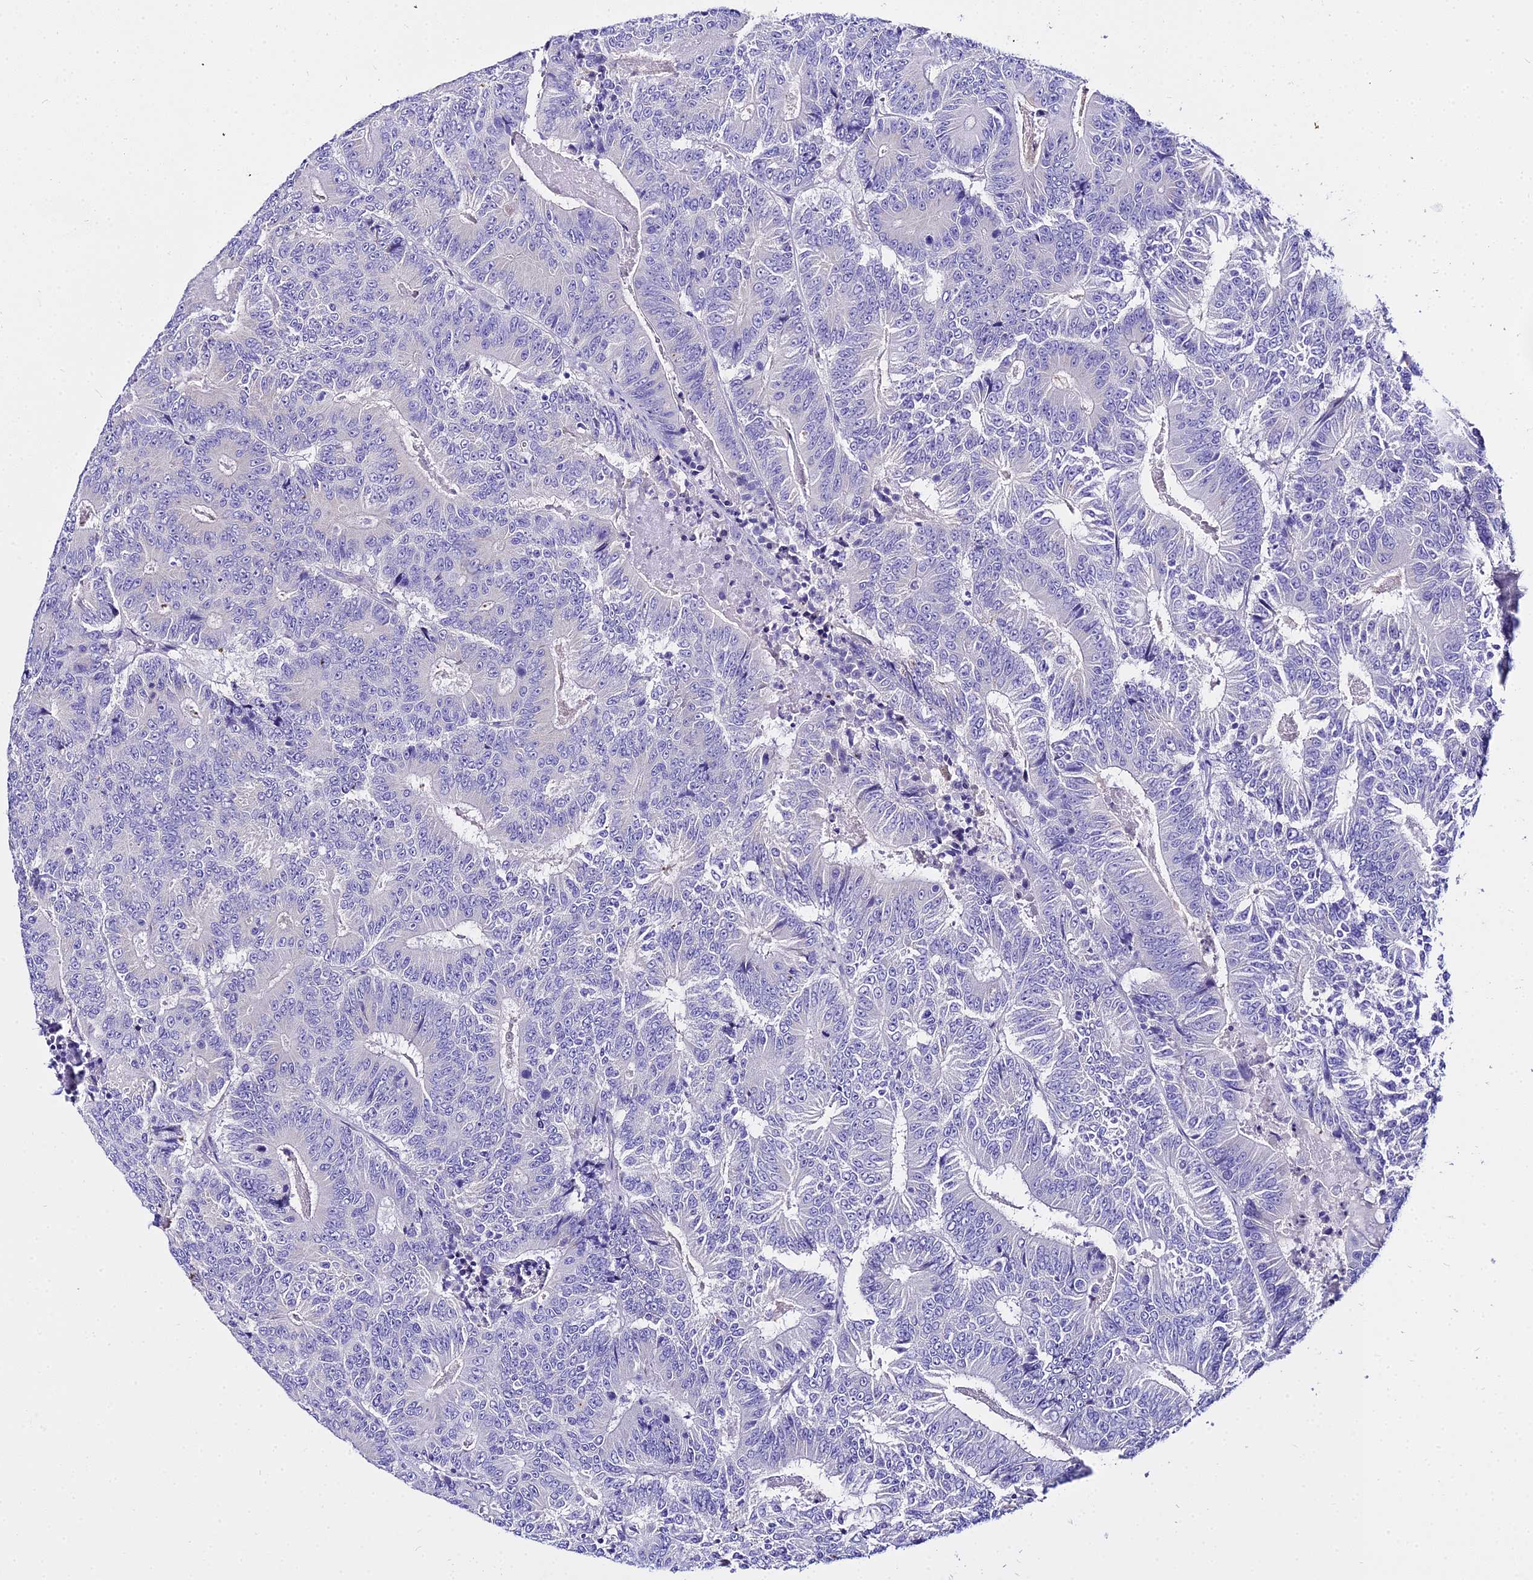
{"staining": {"intensity": "negative", "quantity": "none", "location": "none"}, "tissue": "colorectal cancer", "cell_type": "Tumor cells", "image_type": "cancer", "snomed": [{"axis": "morphology", "description": "Adenocarcinoma, NOS"}, {"axis": "topography", "description": "Colon"}], "caption": "Immunohistochemistry histopathology image of neoplastic tissue: colorectal adenocarcinoma stained with DAB (3,3'-diaminobenzidine) exhibits no significant protein expression in tumor cells.", "gene": "TUBA3D", "patient": {"sex": "male", "age": 83}}